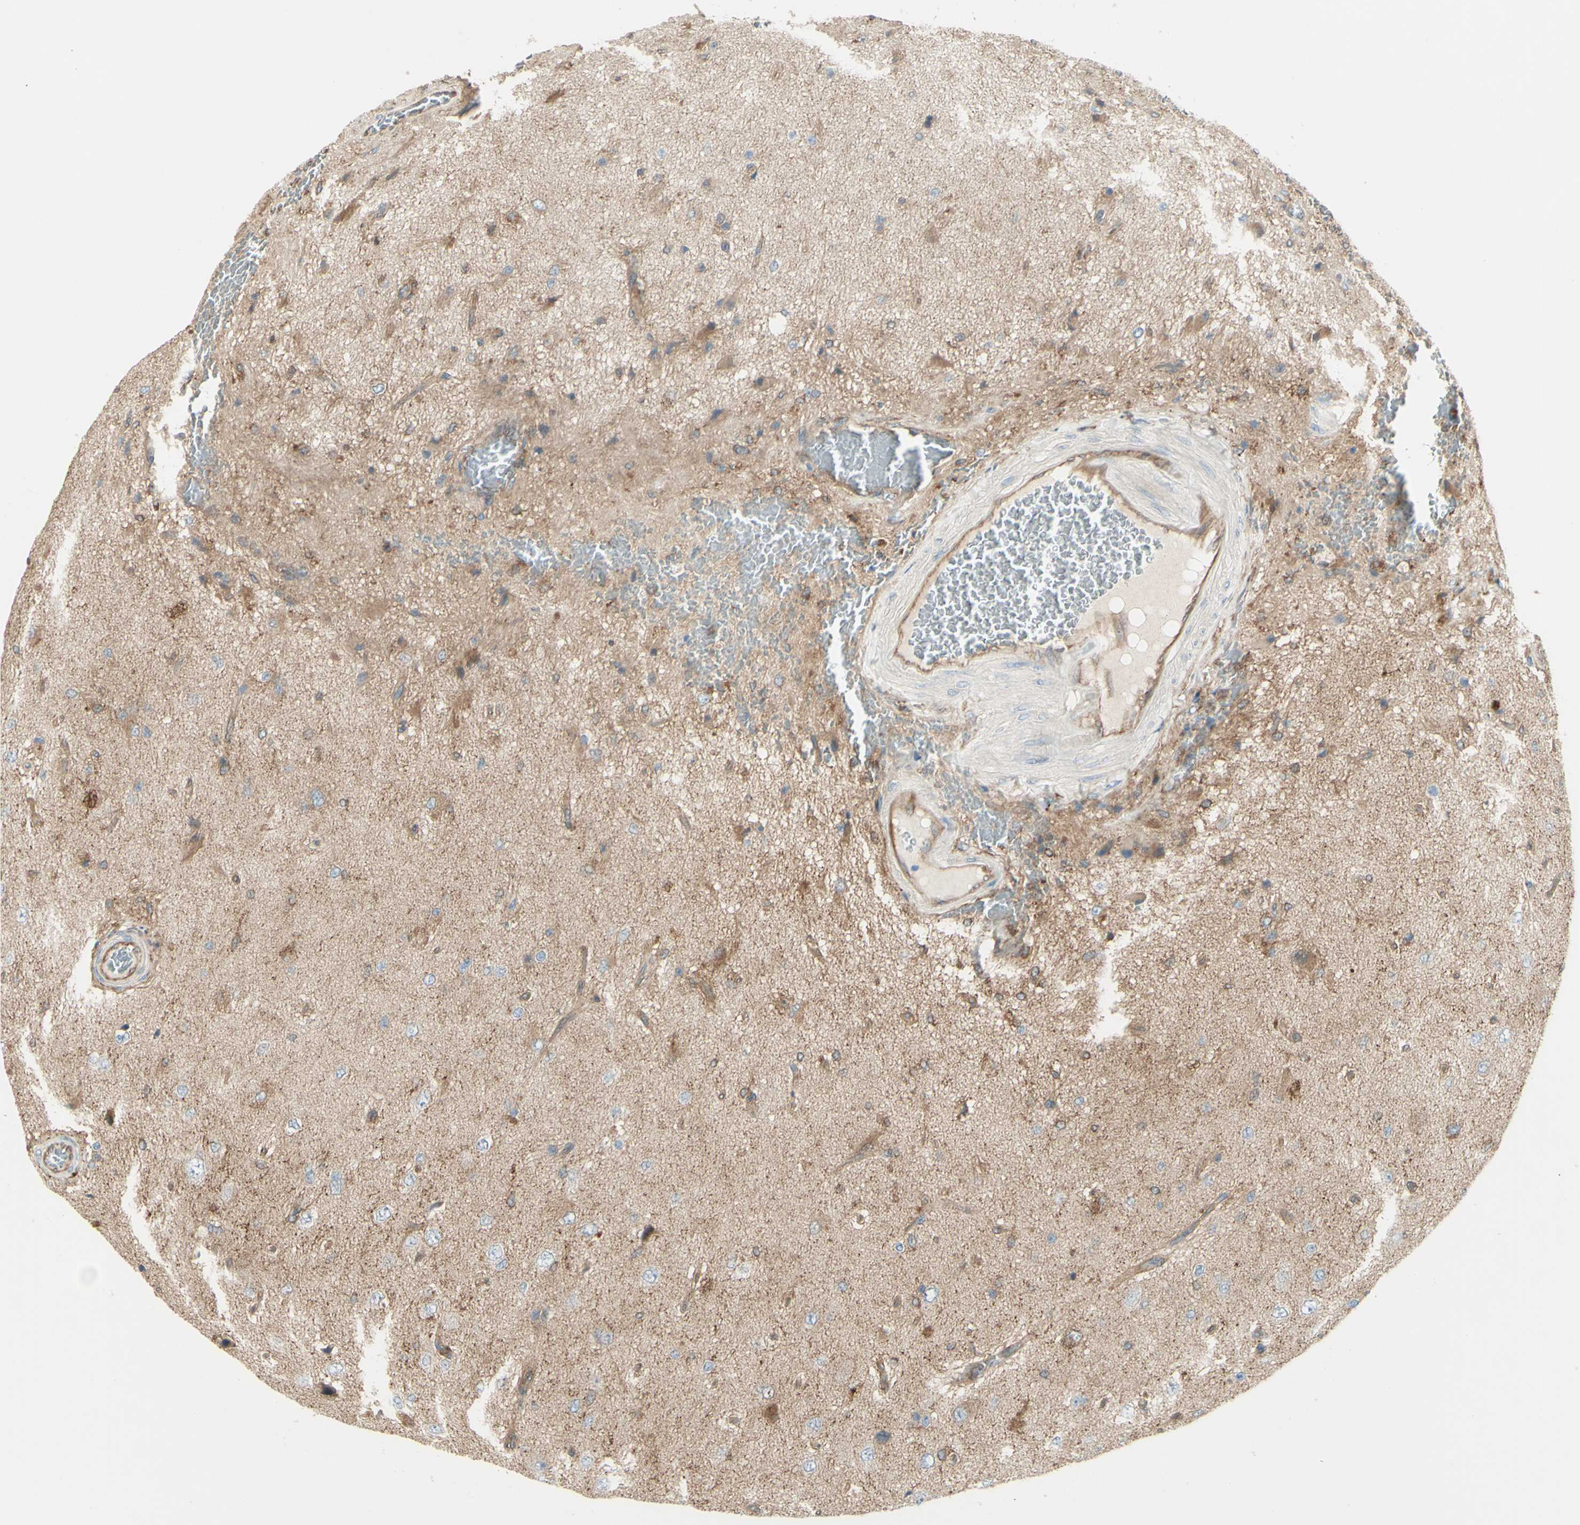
{"staining": {"intensity": "moderate", "quantity": "<25%", "location": "cytoplasmic/membranous"}, "tissue": "glioma", "cell_type": "Tumor cells", "image_type": "cancer", "snomed": [{"axis": "morphology", "description": "Glioma, malignant, High grade"}, {"axis": "topography", "description": "pancreas cauda"}], "caption": "This is an image of immunohistochemistry (IHC) staining of glioma, which shows moderate staining in the cytoplasmic/membranous of tumor cells.", "gene": "IGSF9B", "patient": {"sex": "male", "age": 60}}